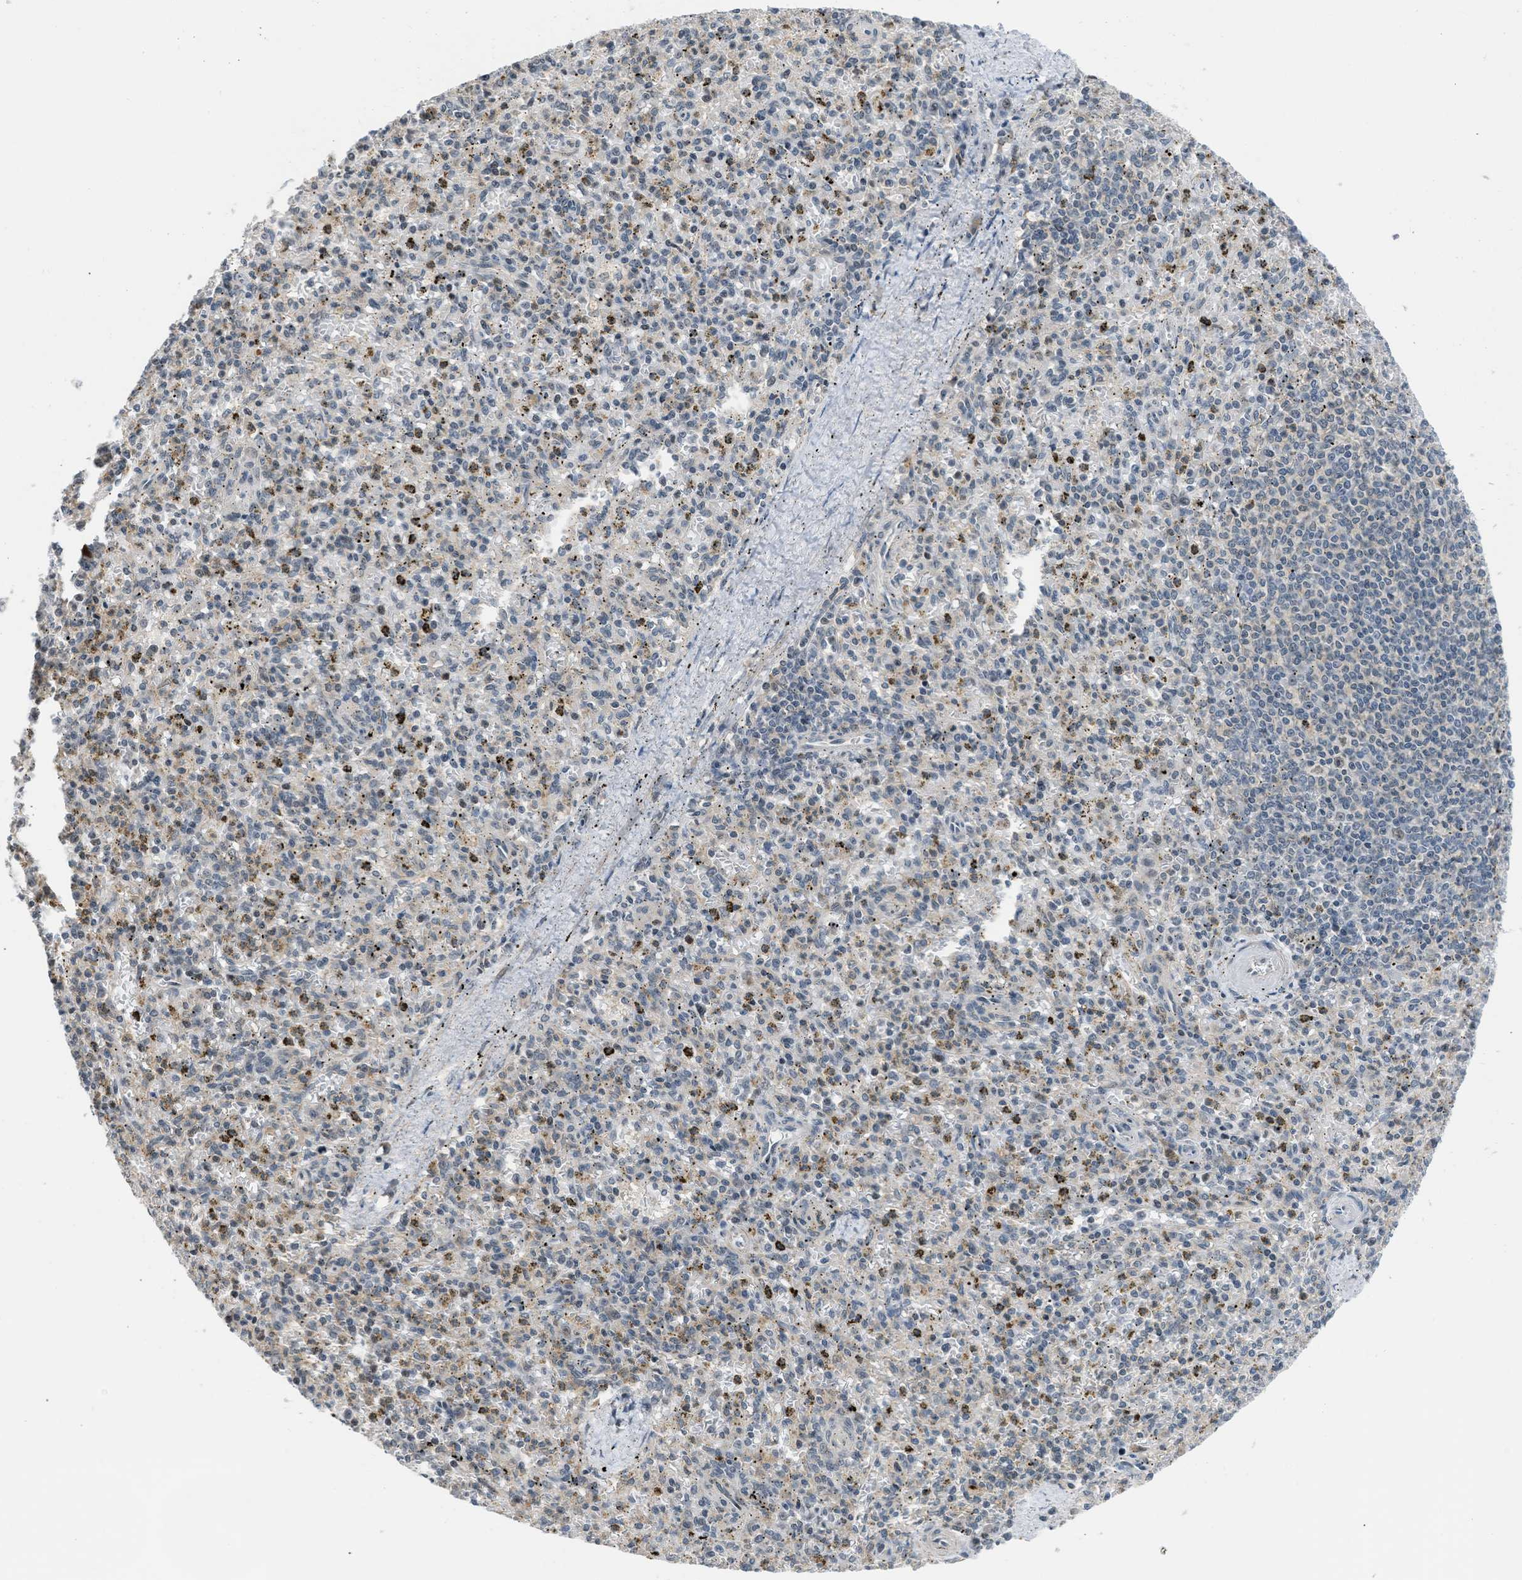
{"staining": {"intensity": "moderate", "quantity": "<25%", "location": "cytoplasmic/membranous"}, "tissue": "spleen", "cell_type": "Cells in red pulp", "image_type": "normal", "snomed": [{"axis": "morphology", "description": "Normal tissue, NOS"}, {"axis": "topography", "description": "Spleen"}], "caption": "The immunohistochemical stain highlights moderate cytoplasmic/membranous expression in cells in red pulp of unremarkable spleen. (Brightfield microscopy of DAB IHC at high magnification).", "gene": "TTBK2", "patient": {"sex": "male", "age": 72}}